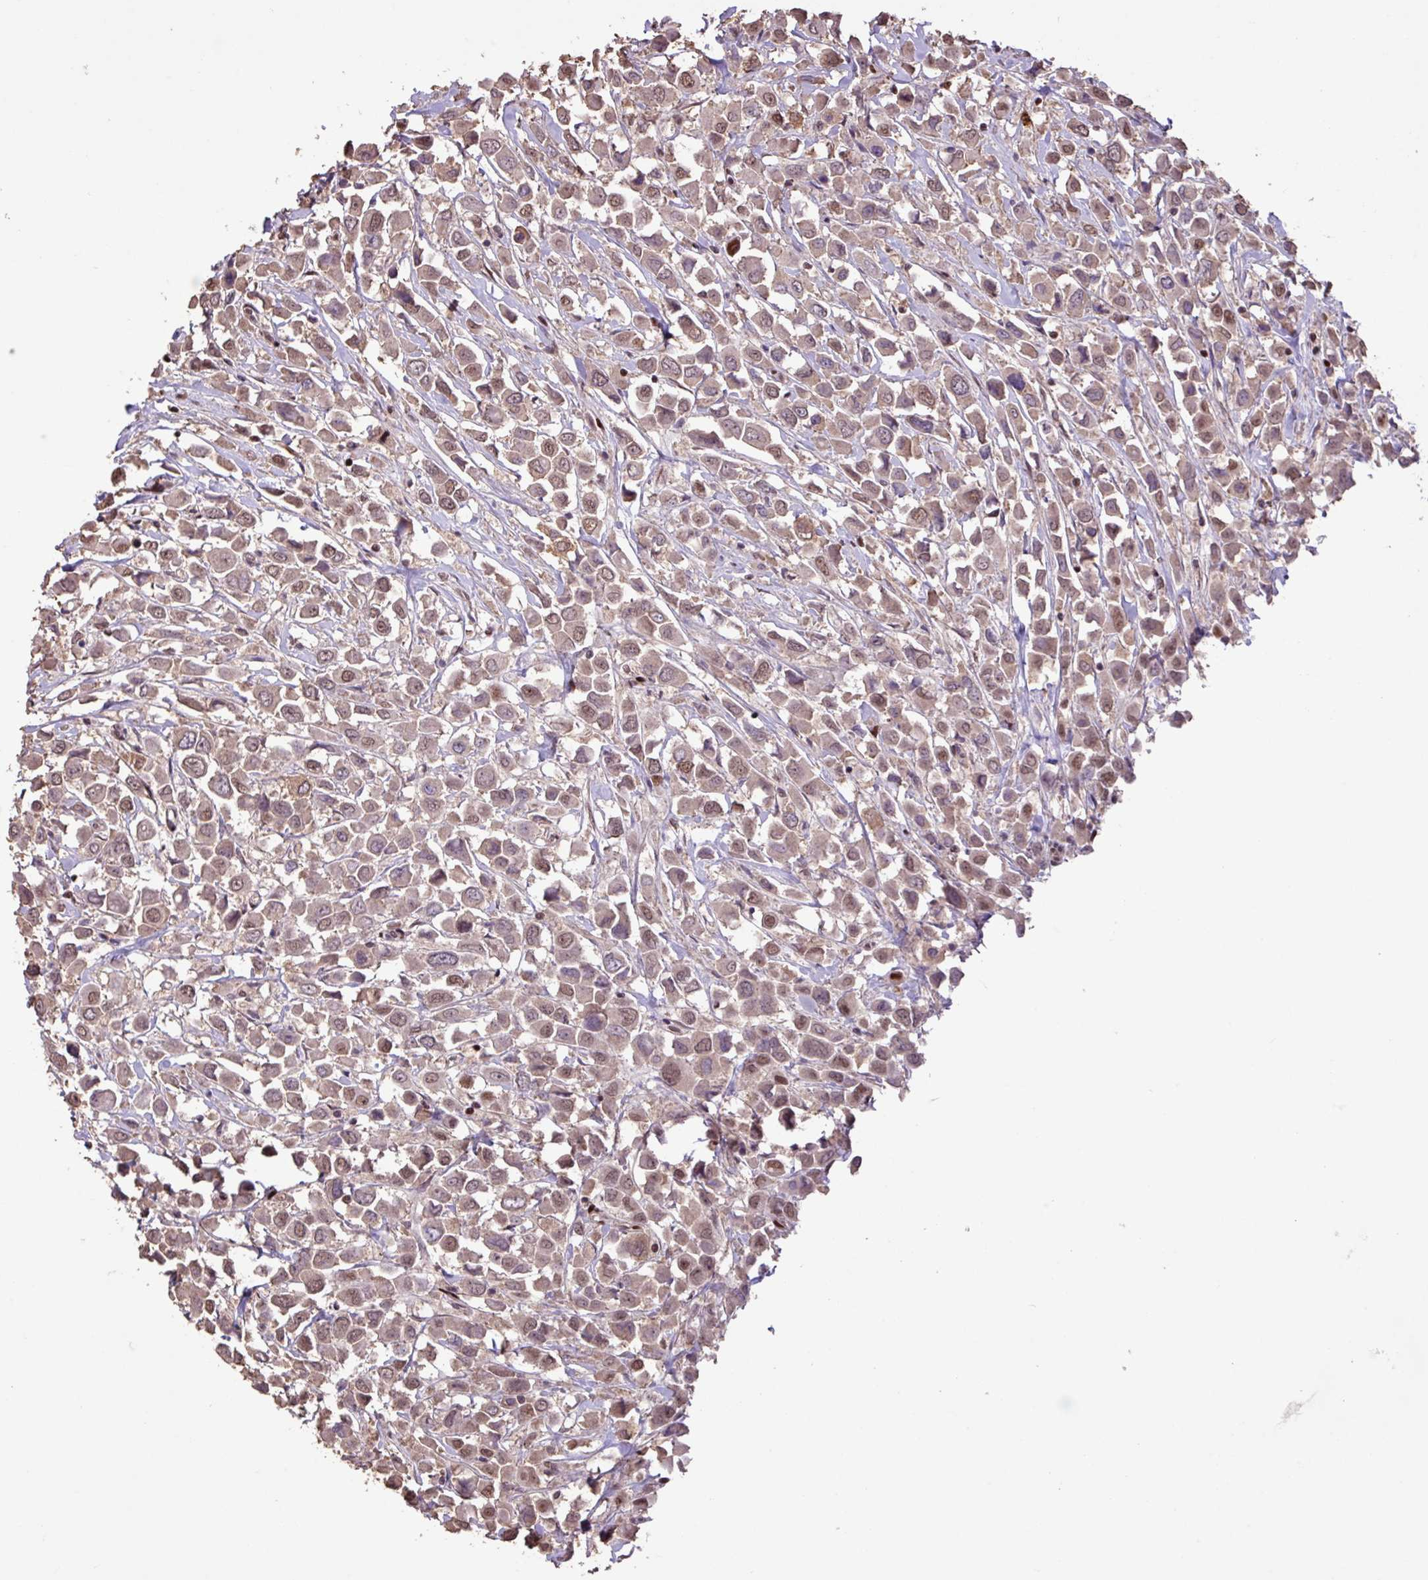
{"staining": {"intensity": "weak", "quantity": ">75%", "location": "cytoplasmic/membranous,nuclear"}, "tissue": "breast cancer", "cell_type": "Tumor cells", "image_type": "cancer", "snomed": [{"axis": "morphology", "description": "Duct carcinoma"}, {"axis": "topography", "description": "Breast"}], "caption": "The image reveals immunohistochemical staining of breast cancer. There is weak cytoplasmic/membranous and nuclear positivity is identified in approximately >75% of tumor cells. (brown staining indicates protein expression, while blue staining denotes nuclei).", "gene": "ZNF709", "patient": {"sex": "female", "age": 61}}